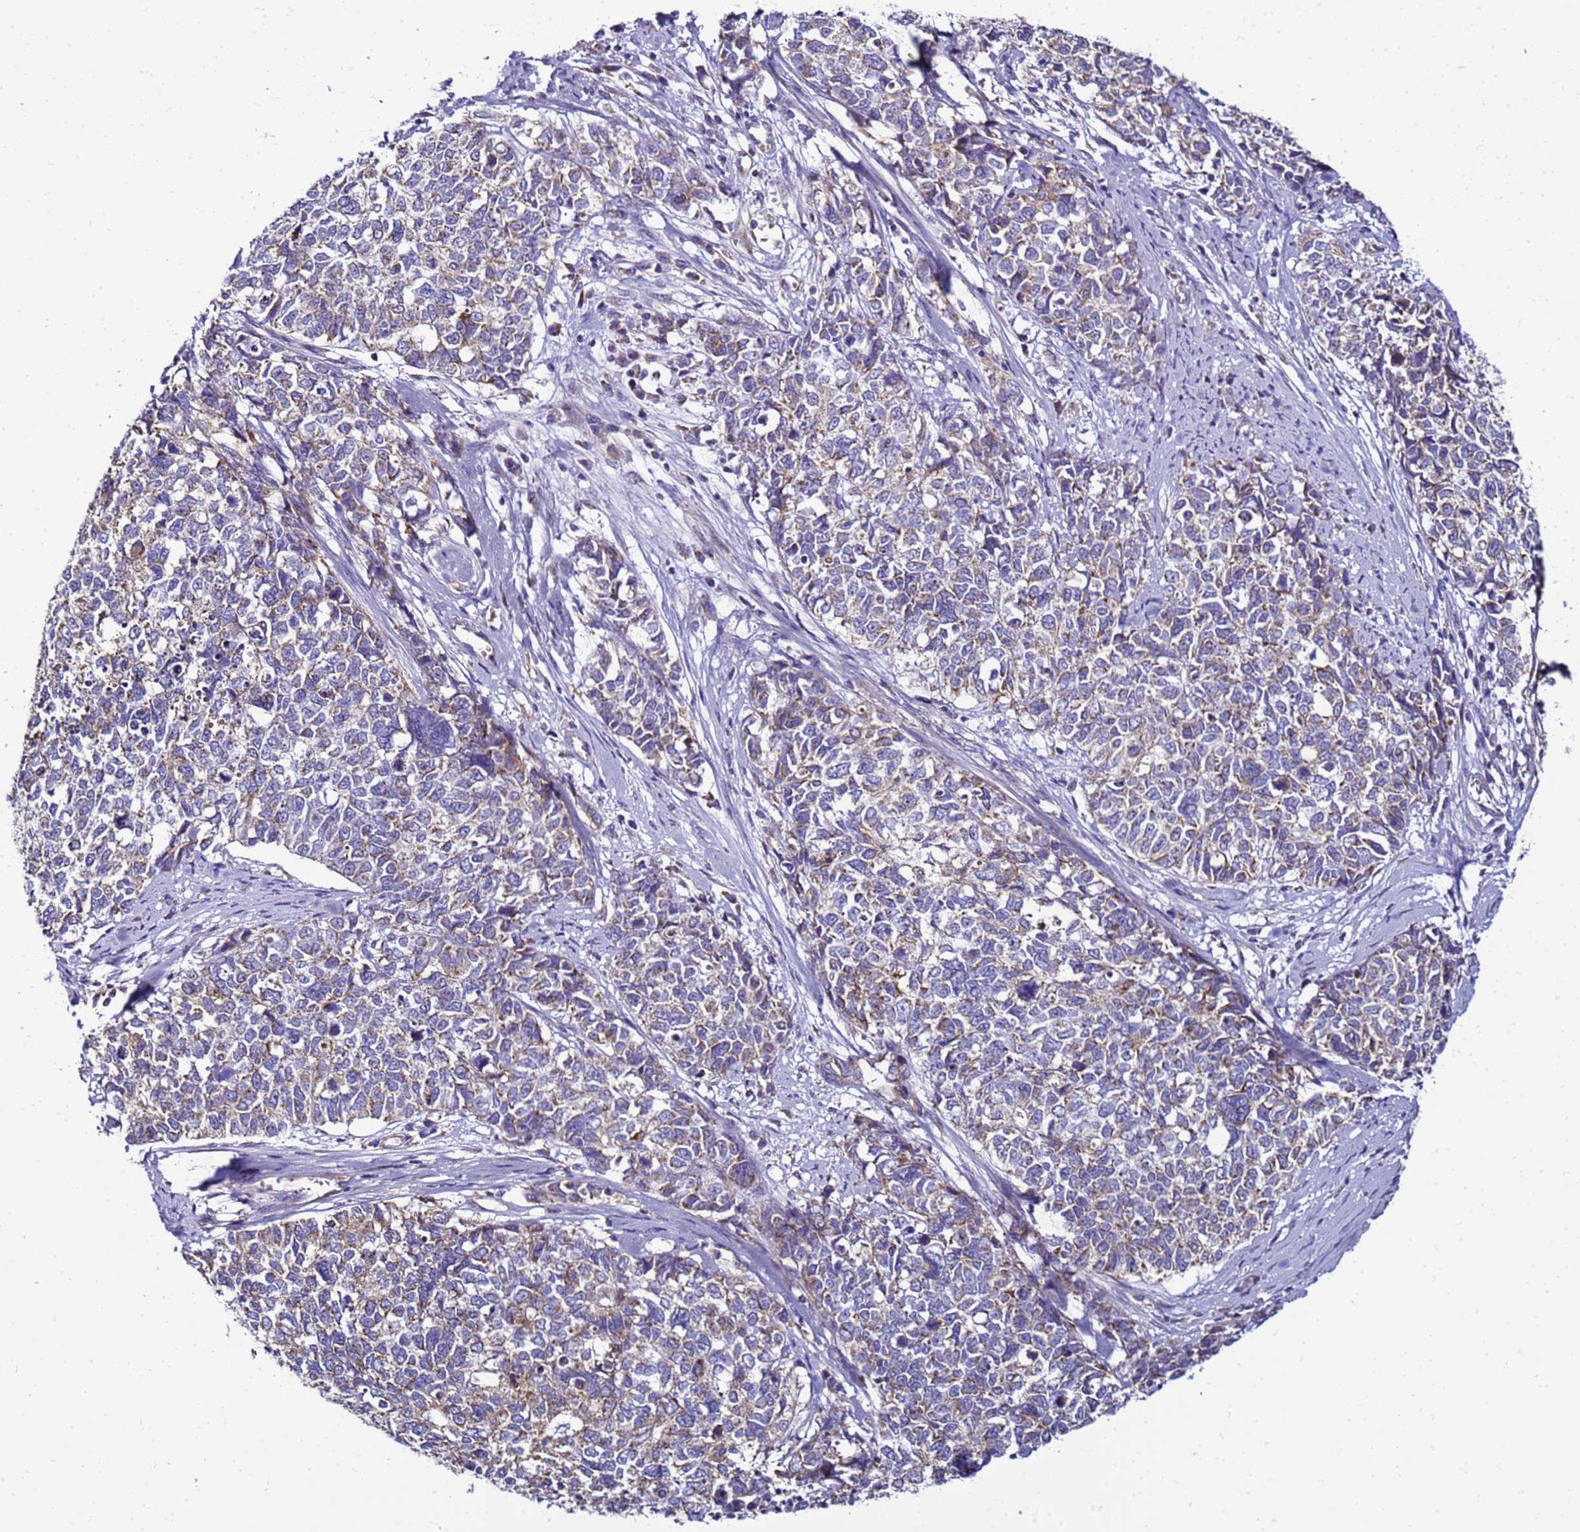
{"staining": {"intensity": "moderate", "quantity": "25%-75%", "location": "cytoplasmic/membranous"}, "tissue": "cervical cancer", "cell_type": "Tumor cells", "image_type": "cancer", "snomed": [{"axis": "morphology", "description": "Squamous cell carcinoma, NOS"}, {"axis": "topography", "description": "Cervix"}], "caption": "A medium amount of moderate cytoplasmic/membranous expression is seen in approximately 25%-75% of tumor cells in cervical cancer tissue.", "gene": "HIGD2A", "patient": {"sex": "female", "age": 63}}